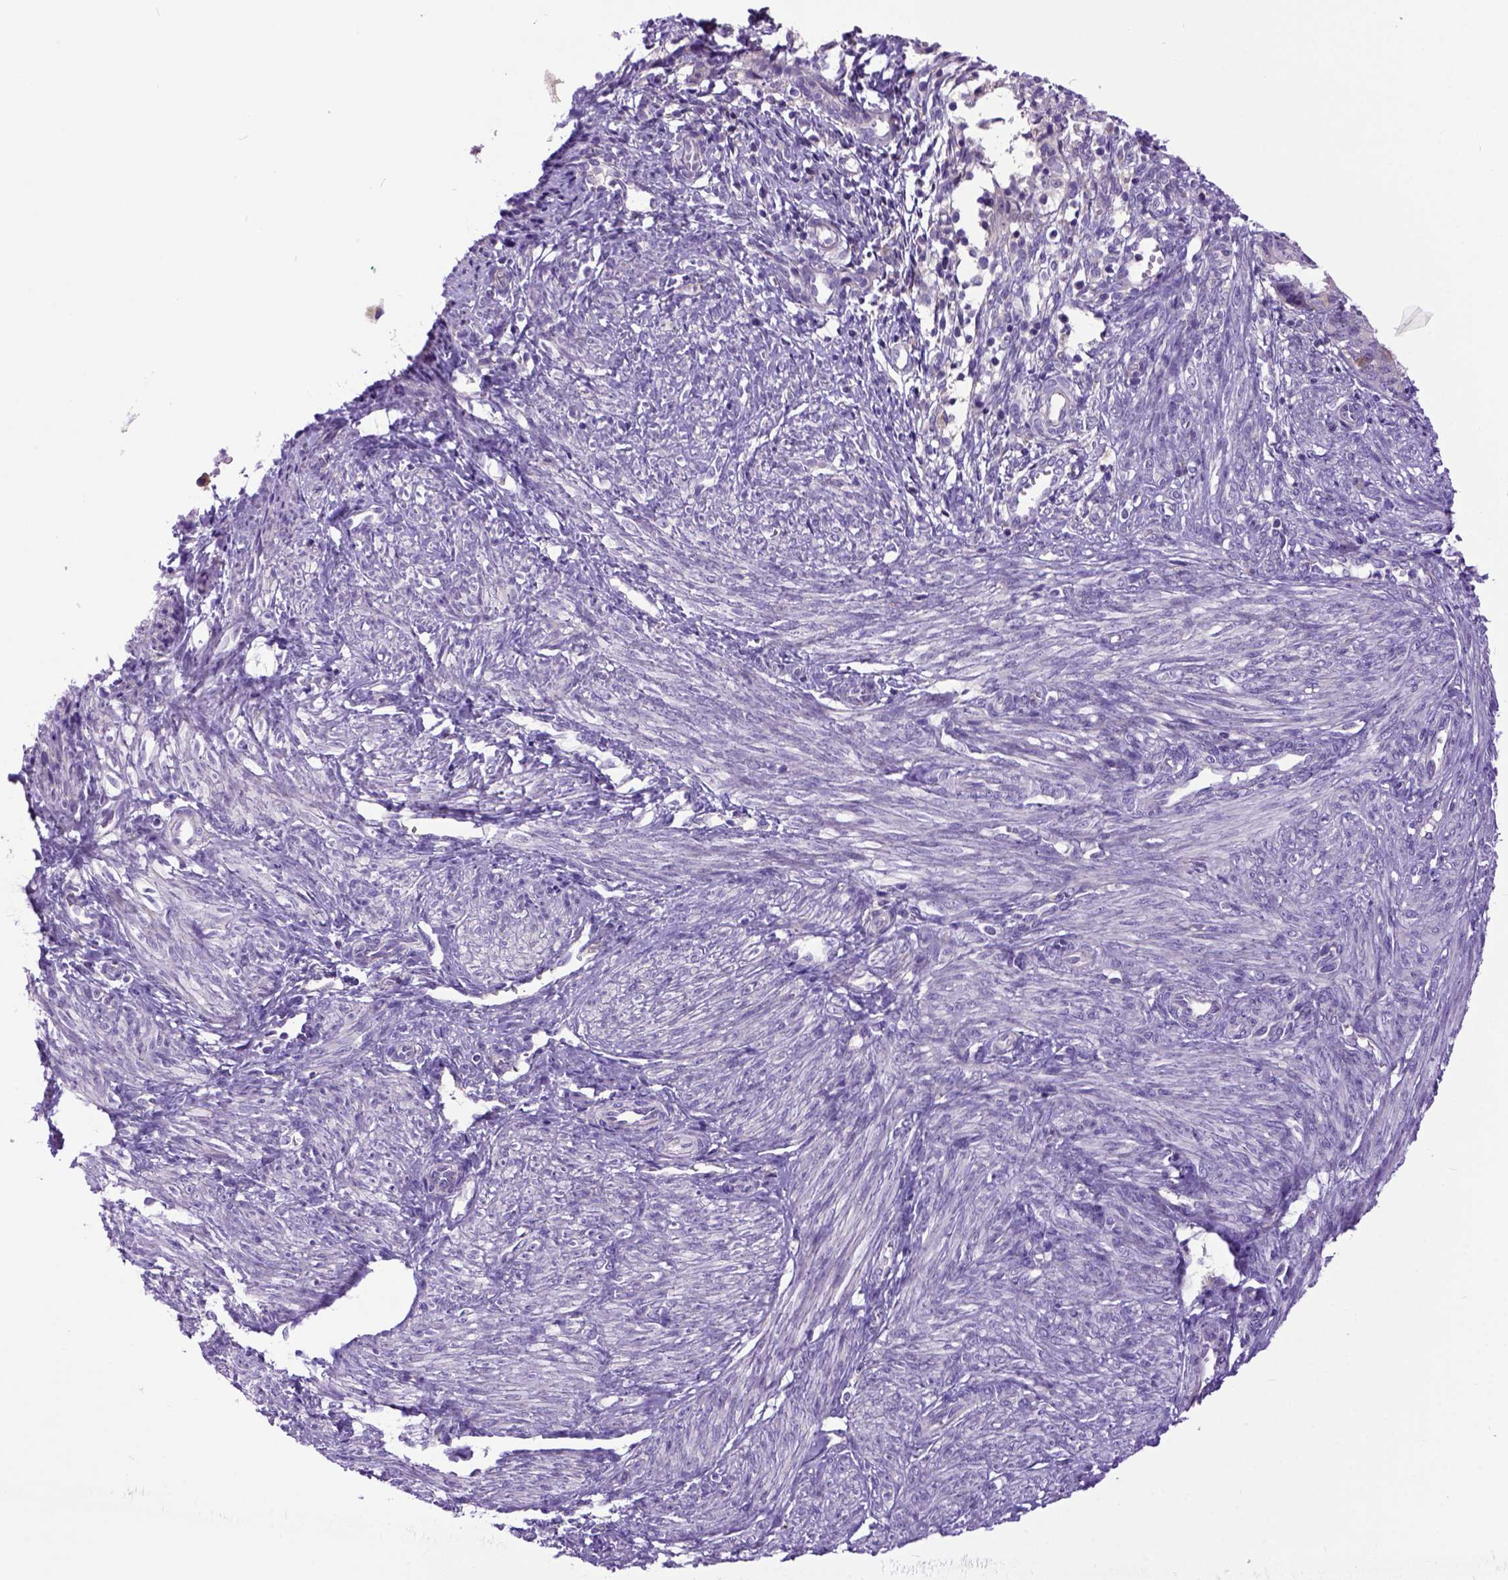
{"staining": {"intensity": "negative", "quantity": "none", "location": "none"}, "tissue": "endometrial cancer", "cell_type": "Tumor cells", "image_type": "cancer", "snomed": [{"axis": "morphology", "description": "Adenocarcinoma, NOS"}, {"axis": "topography", "description": "Endometrium"}], "caption": "An immunohistochemistry (IHC) micrograph of endometrial cancer (adenocarcinoma) is shown. There is no staining in tumor cells of endometrial cancer (adenocarcinoma).", "gene": "NEK5", "patient": {"sex": "female", "age": 68}}